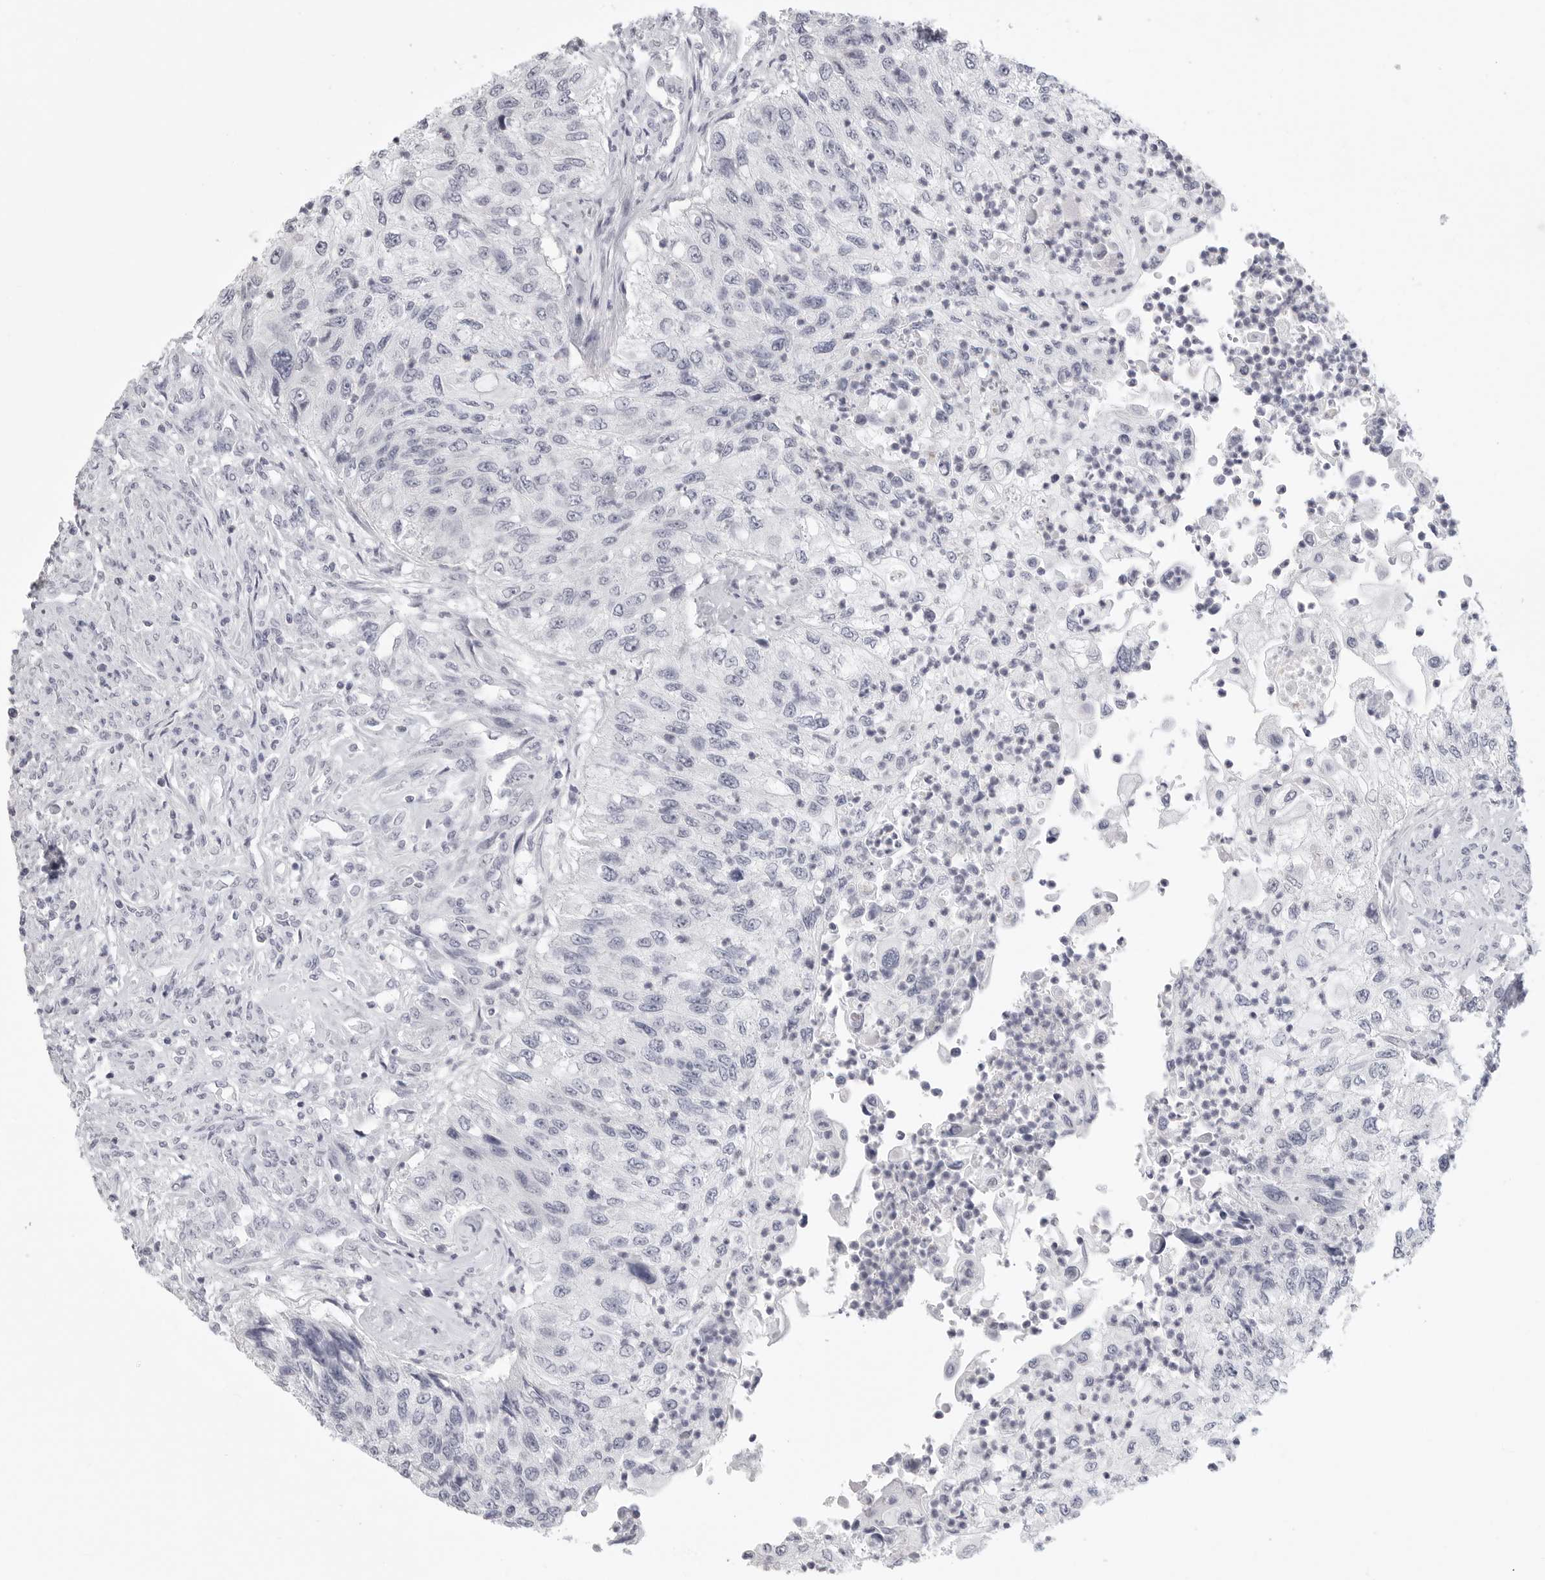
{"staining": {"intensity": "negative", "quantity": "none", "location": "none"}, "tissue": "urothelial cancer", "cell_type": "Tumor cells", "image_type": "cancer", "snomed": [{"axis": "morphology", "description": "Urothelial carcinoma, High grade"}, {"axis": "topography", "description": "Urinary bladder"}], "caption": "Image shows no protein expression in tumor cells of urothelial cancer tissue. The staining is performed using DAB (3,3'-diaminobenzidine) brown chromogen with nuclei counter-stained in using hematoxylin.", "gene": "HMGCS2", "patient": {"sex": "female", "age": 60}}